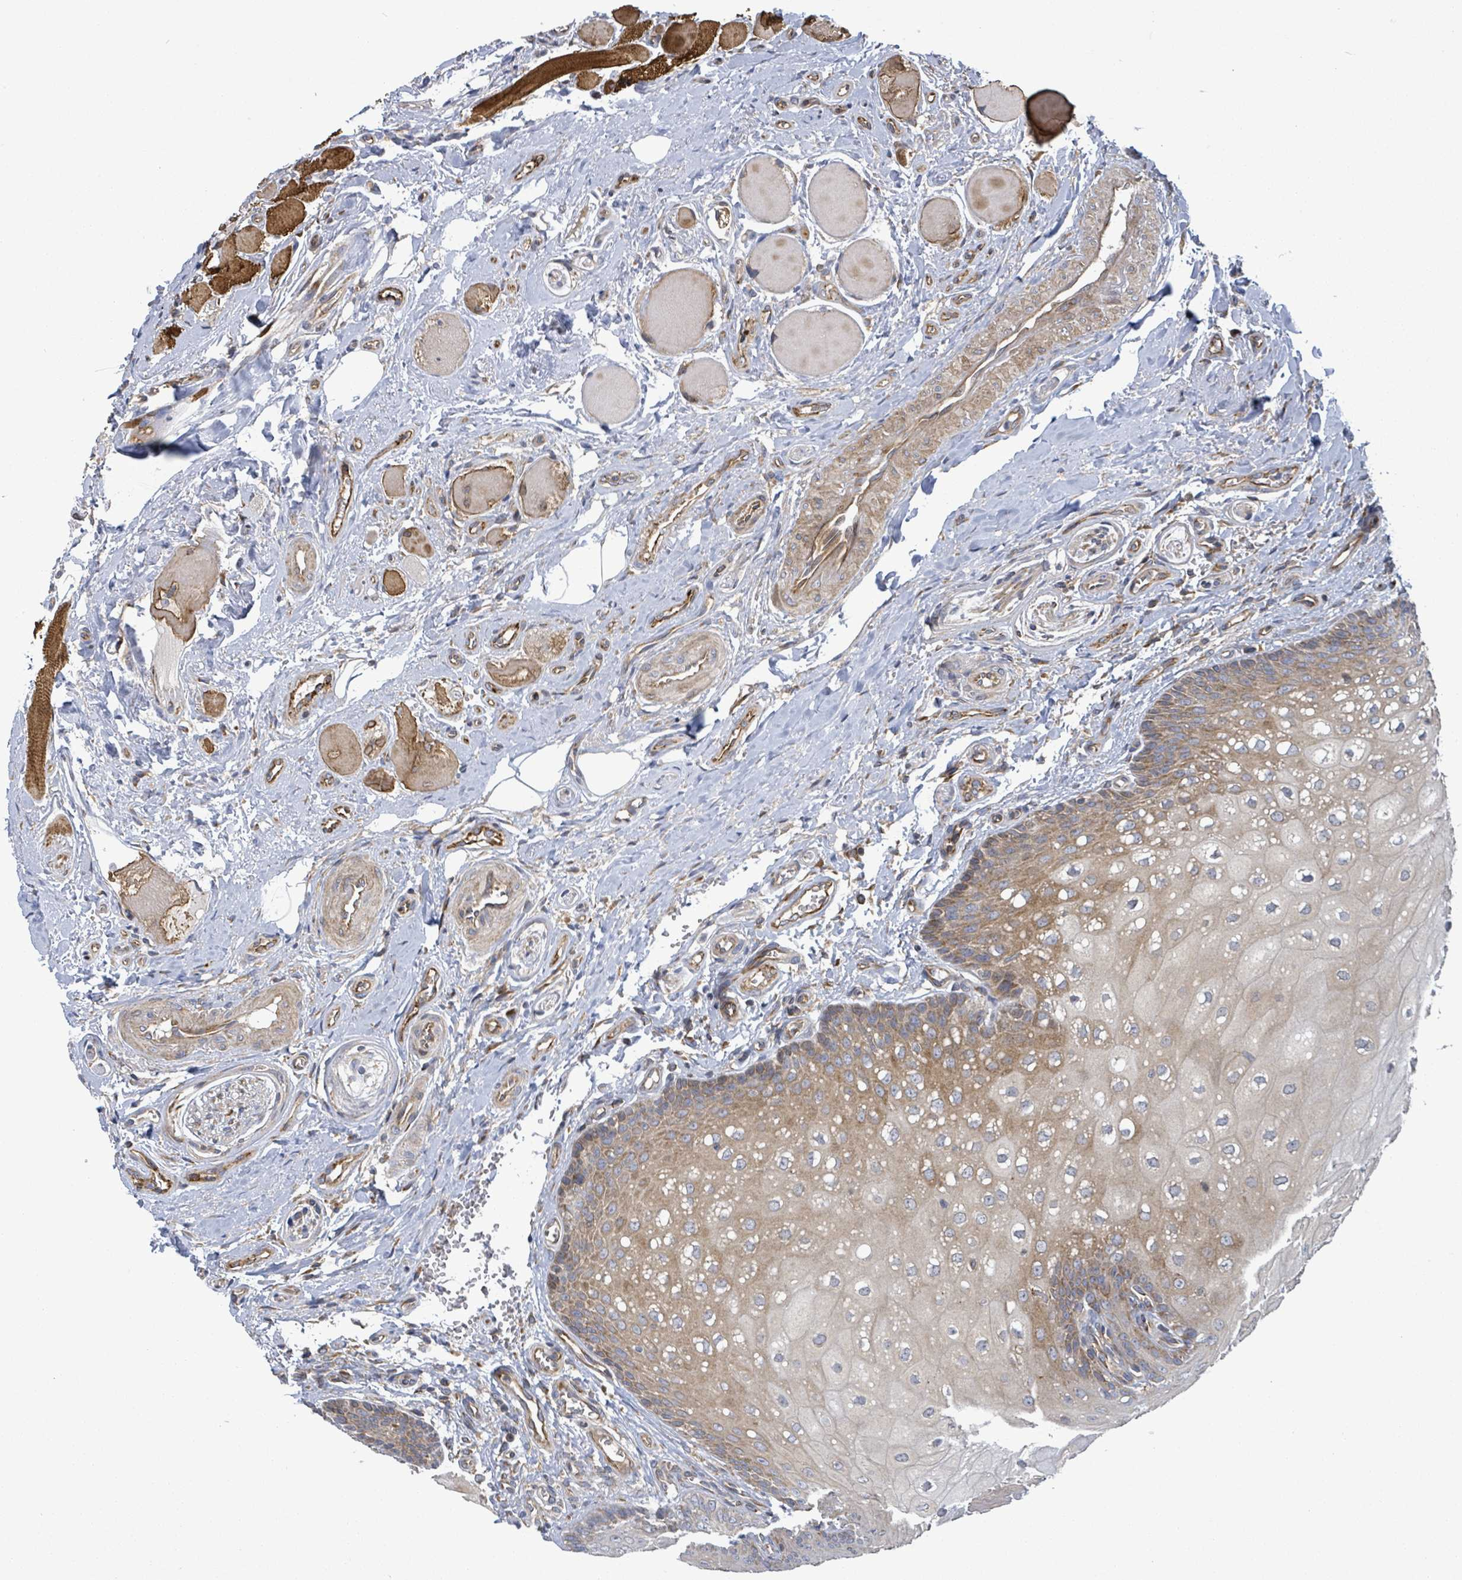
{"staining": {"intensity": "moderate", "quantity": "25%-75%", "location": "cytoplasmic/membranous"}, "tissue": "oral mucosa", "cell_type": "Squamous epithelial cells", "image_type": "normal", "snomed": [{"axis": "morphology", "description": "Normal tissue, NOS"}, {"axis": "morphology", "description": "Squamous cell carcinoma, NOS"}, {"axis": "topography", "description": "Oral tissue"}, {"axis": "topography", "description": "Tounge, NOS"}, {"axis": "topography", "description": "Head-Neck"}], "caption": "Normal oral mucosa was stained to show a protein in brown. There is medium levels of moderate cytoplasmic/membranous staining in approximately 25%-75% of squamous epithelial cells.", "gene": "NOMO1", "patient": {"sex": "male", "age": 79}}